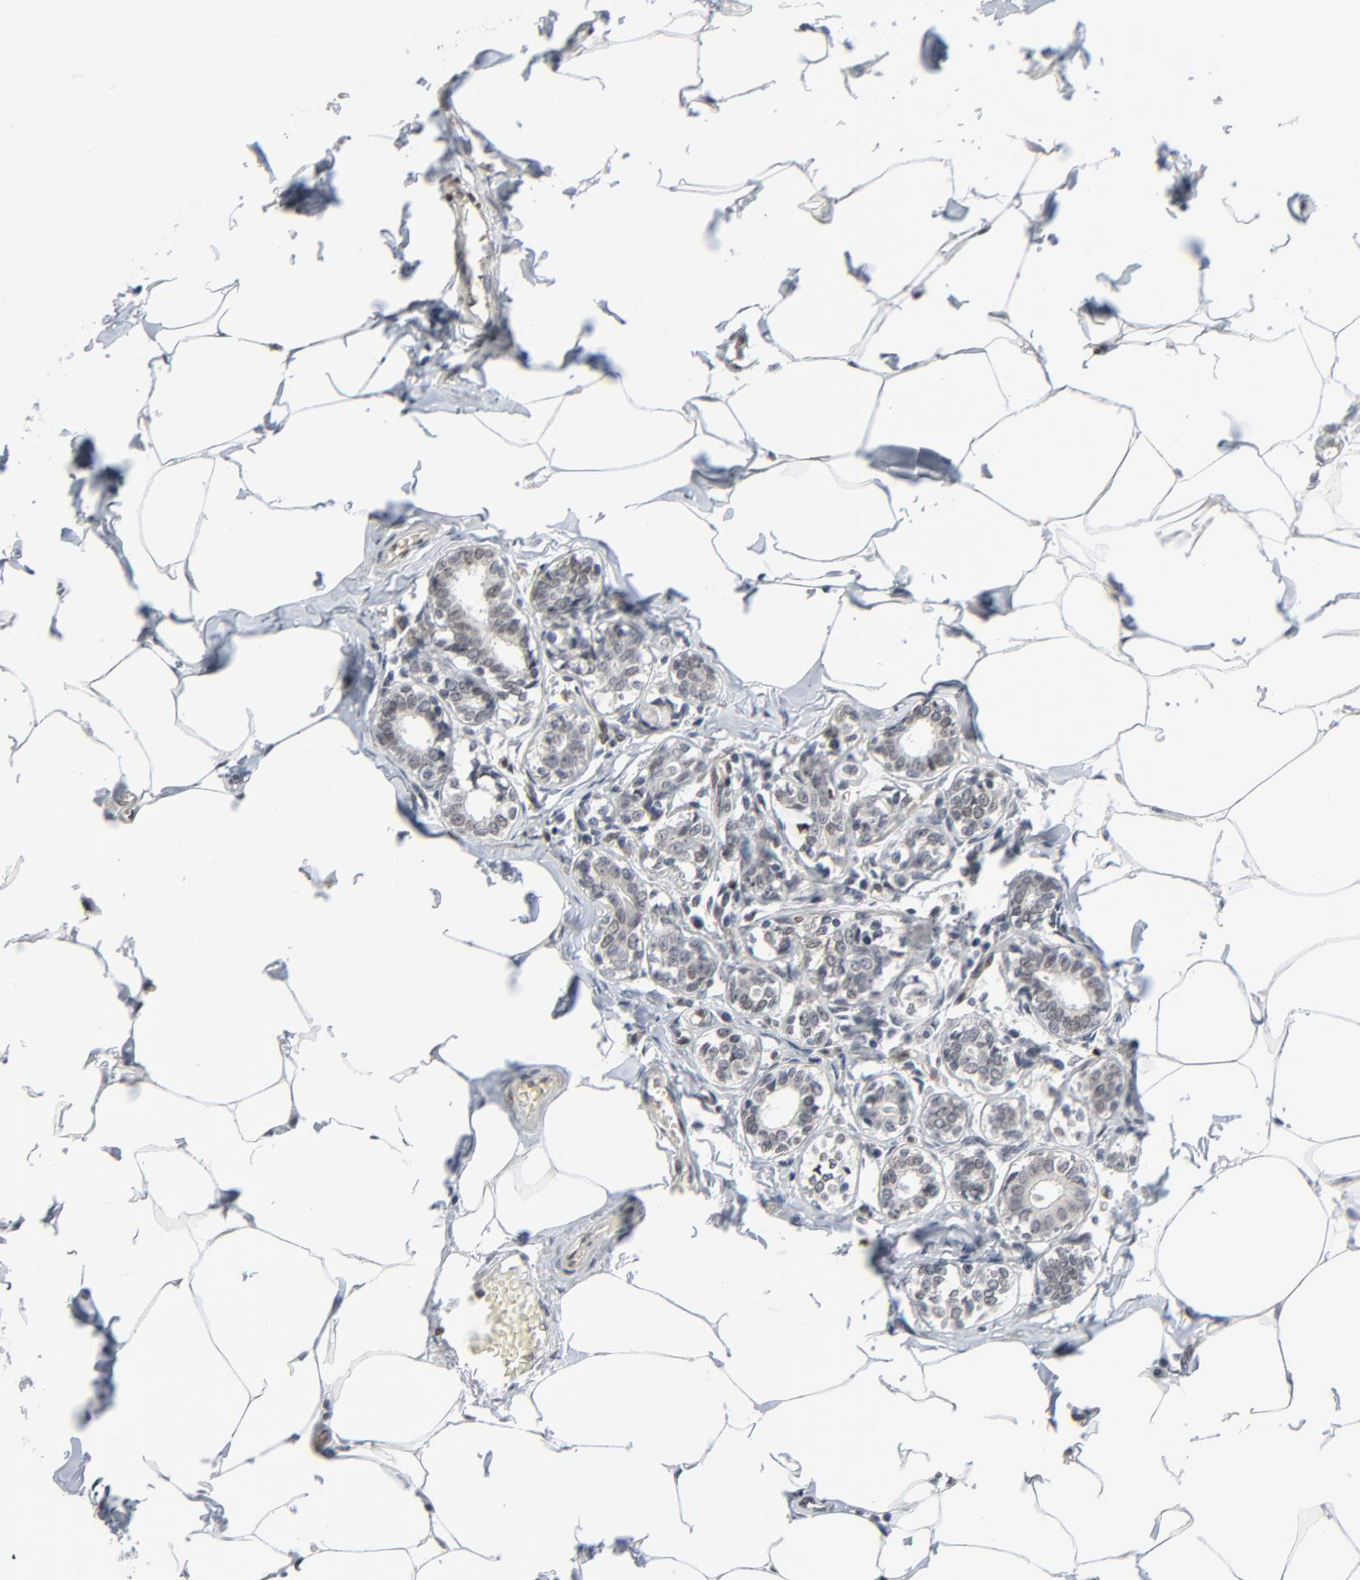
{"staining": {"intensity": "negative", "quantity": "none", "location": "none"}, "tissue": "breast cancer", "cell_type": "Tumor cells", "image_type": "cancer", "snomed": [{"axis": "morphology", "description": "Lobular carcinoma"}, {"axis": "topography", "description": "Breast"}], "caption": "Breast cancer stained for a protein using immunohistochemistry exhibits no expression tumor cells.", "gene": "CUX1", "patient": {"sex": "female", "age": 51}}